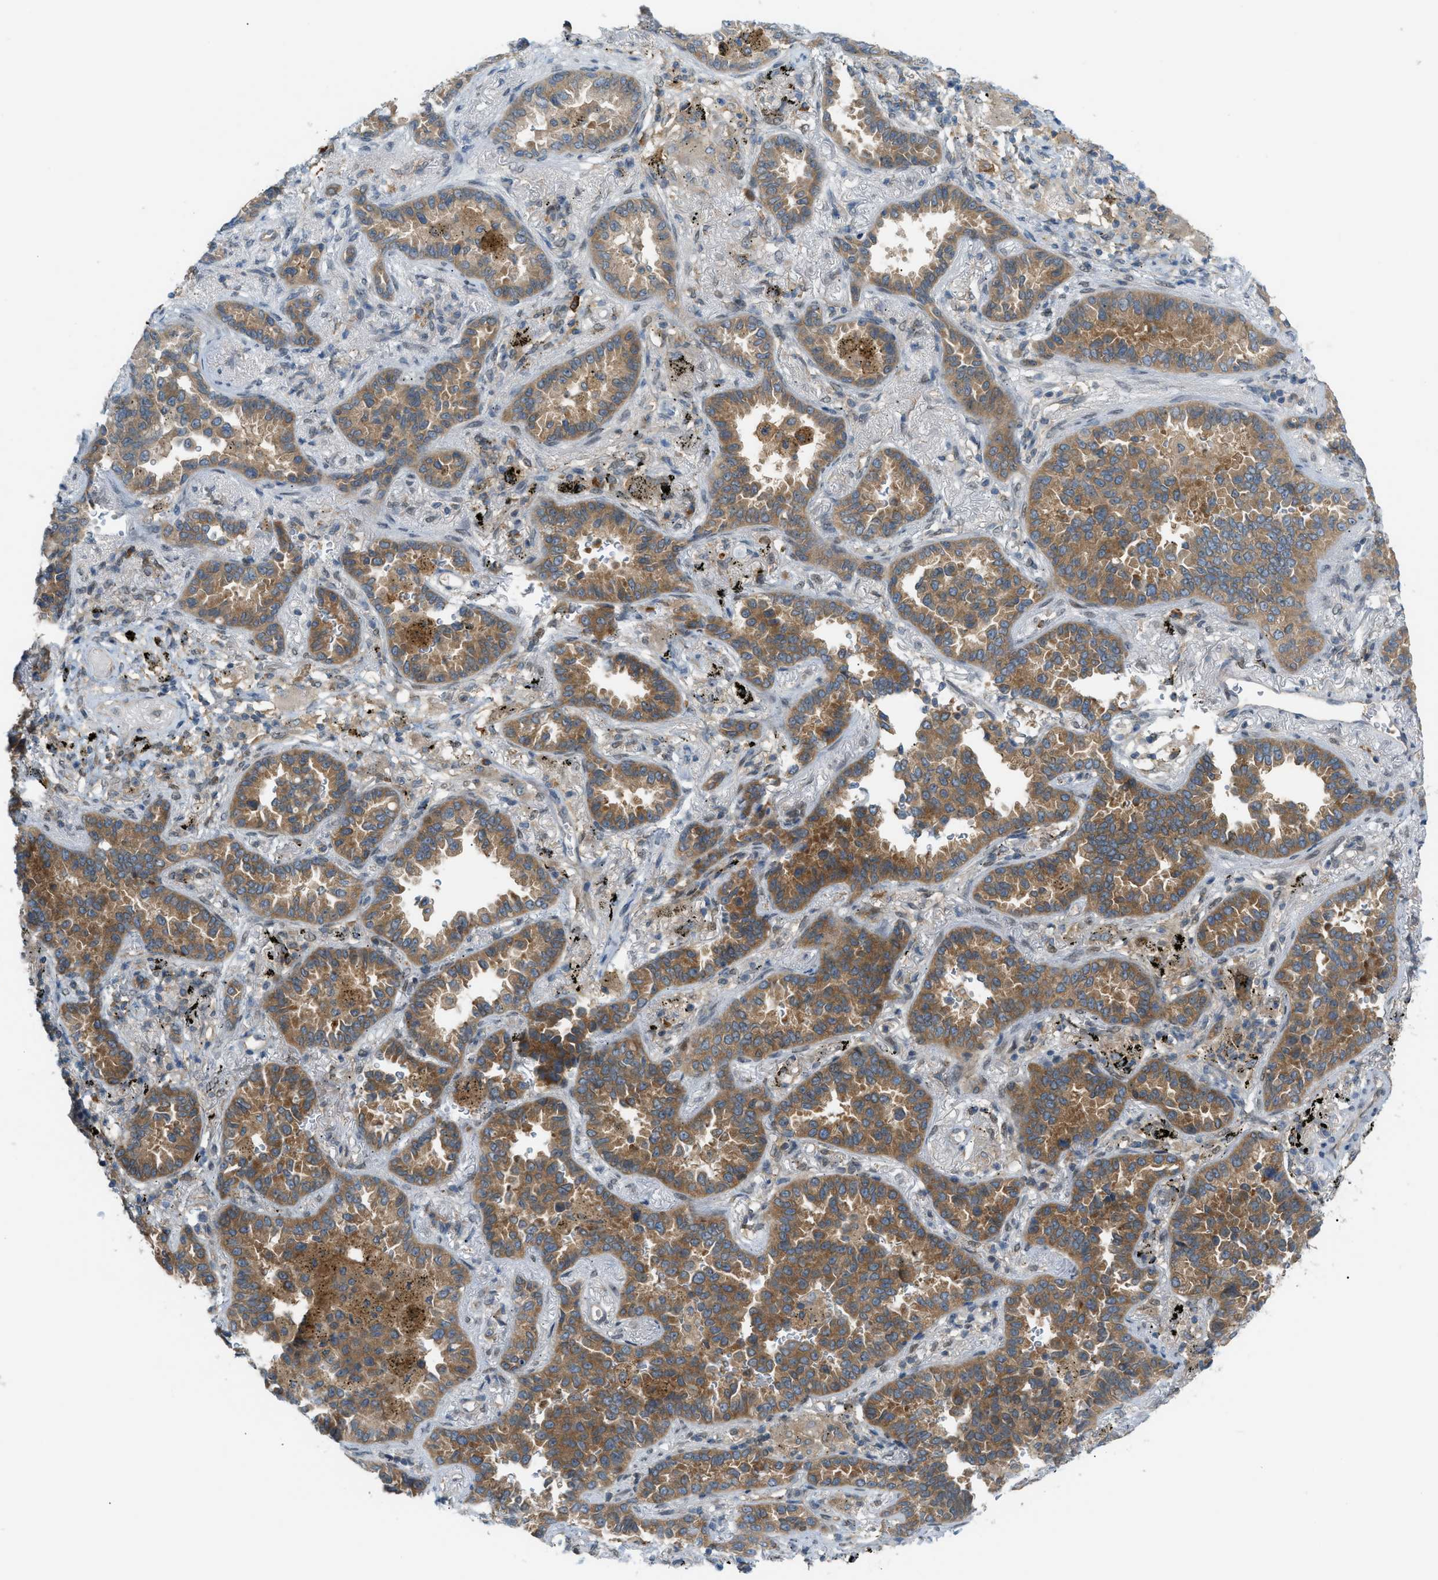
{"staining": {"intensity": "moderate", "quantity": ">75%", "location": "cytoplasmic/membranous"}, "tissue": "lung cancer", "cell_type": "Tumor cells", "image_type": "cancer", "snomed": [{"axis": "morphology", "description": "Normal tissue, NOS"}, {"axis": "morphology", "description": "Adenocarcinoma, NOS"}, {"axis": "topography", "description": "Lung"}], "caption": "Lung adenocarcinoma tissue demonstrates moderate cytoplasmic/membranous expression in approximately >75% of tumor cells, visualized by immunohistochemistry.", "gene": "DYRK1A", "patient": {"sex": "male", "age": 59}}